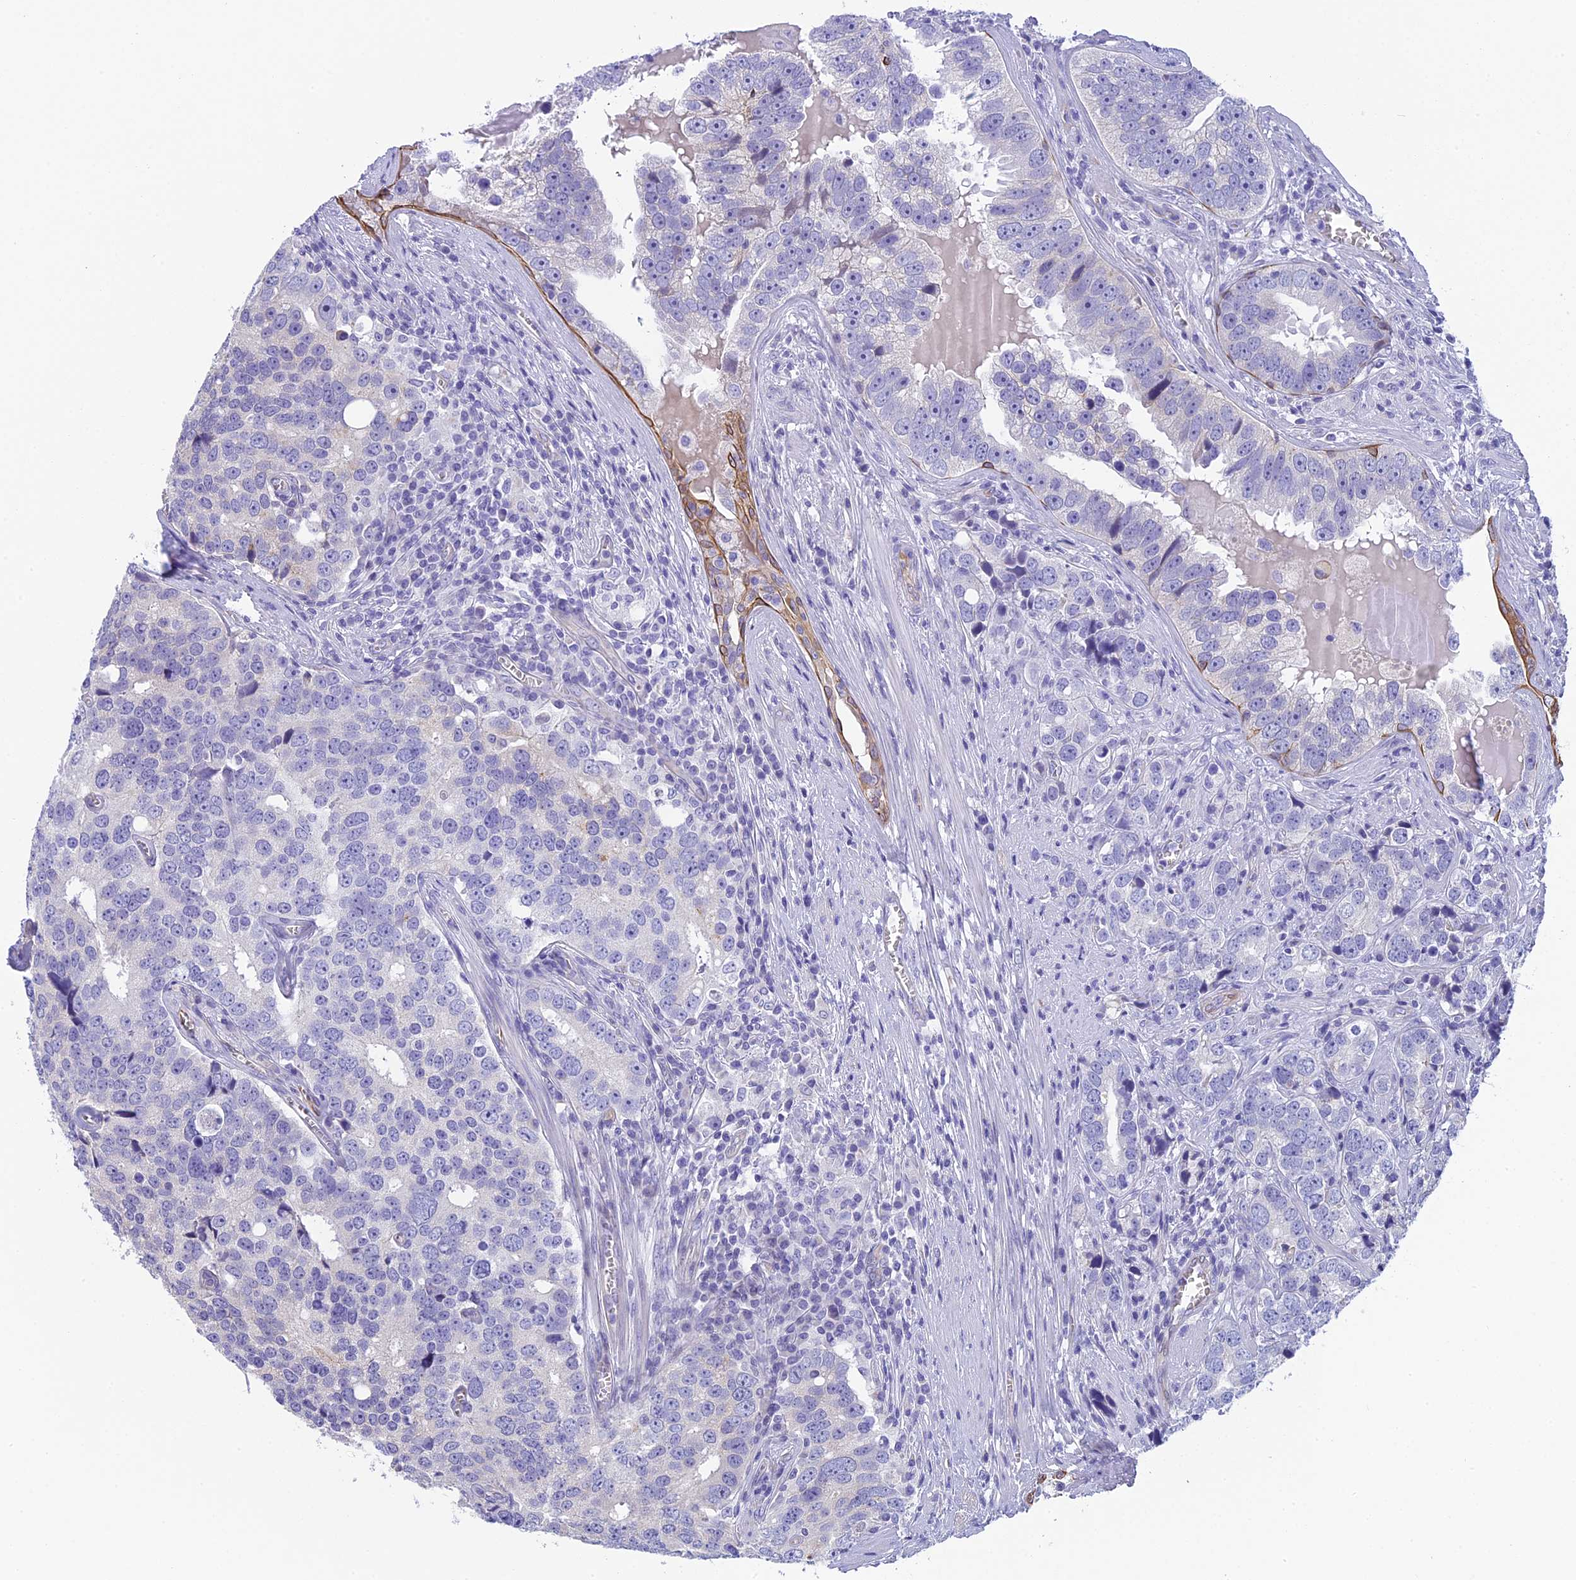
{"staining": {"intensity": "negative", "quantity": "none", "location": "none"}, "tissue": "prostate cancer", "cell_type": "Tumor cells", "image_type": "cancer", "snomed": [{"axis": "morphology", "description": "Adenocarcinoma, High grade"}, {"axis": "topography", "description": "Prostate"}], "caption": "A photomicrograph of prostate cancer stained for a protein shows no brown staining in tumor cells.", "gene": "TACSTD2", "patient": {"sex": "male", "age": 71}}